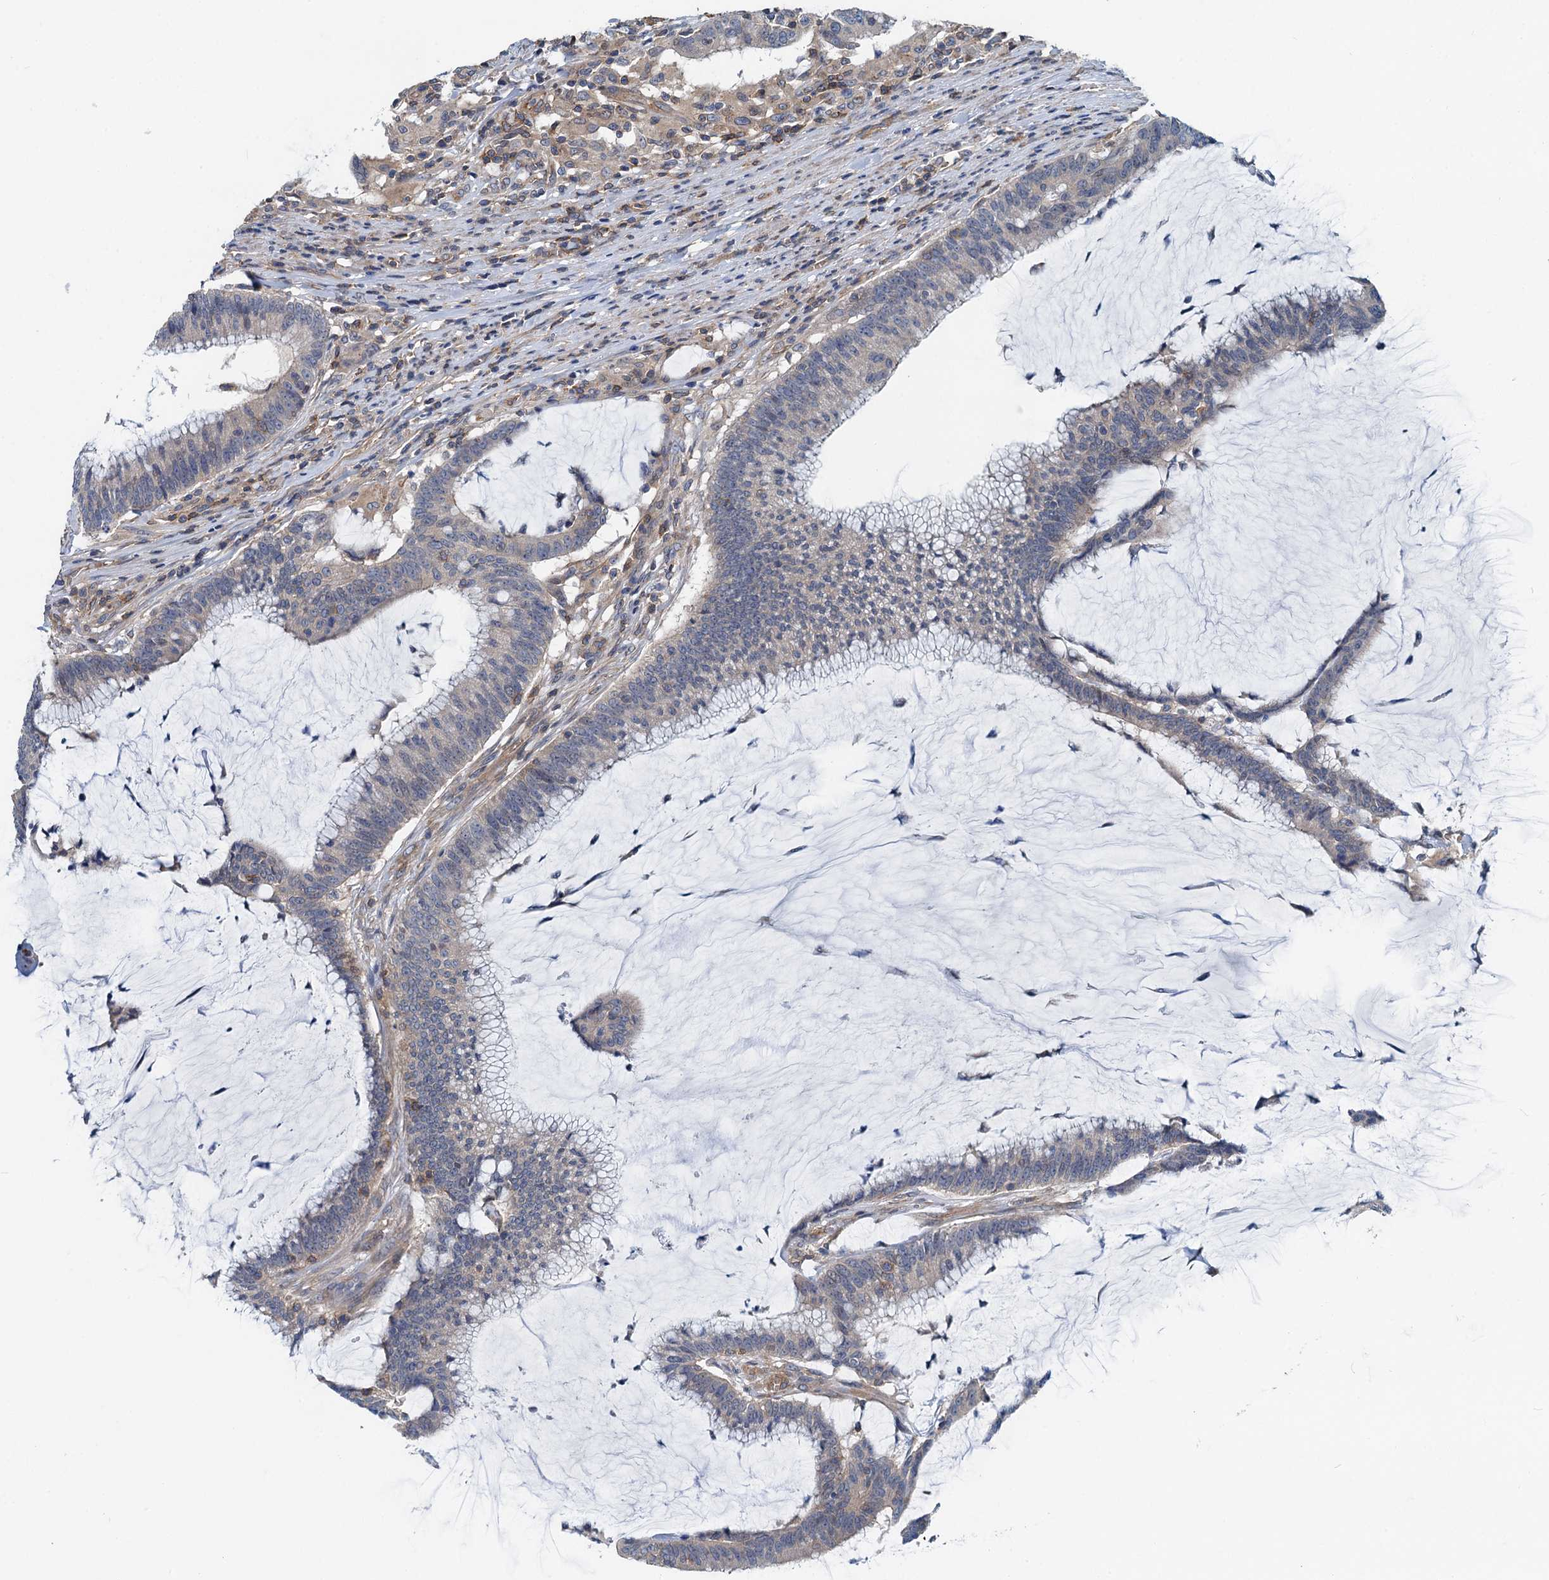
{"staining": {"intensity": "negative", "quantity": "none", "location": "none"}, "tissue": "colorectal cancer", "cell_type": "Tumor cells", "image_type": "cancer", "snomed": [{"axis": "morphology", "description": "Adenocarcinoma, NOS"}, {"axis": "topography", "description": "Rectum"}], "caption": "This is a photomicrograph of IHC staining of colorectal adenocarcinoma, which shows no positivity in tumor cells.", "gene": "ROGDI", "patient": {"sex": "female", "age": 77}}